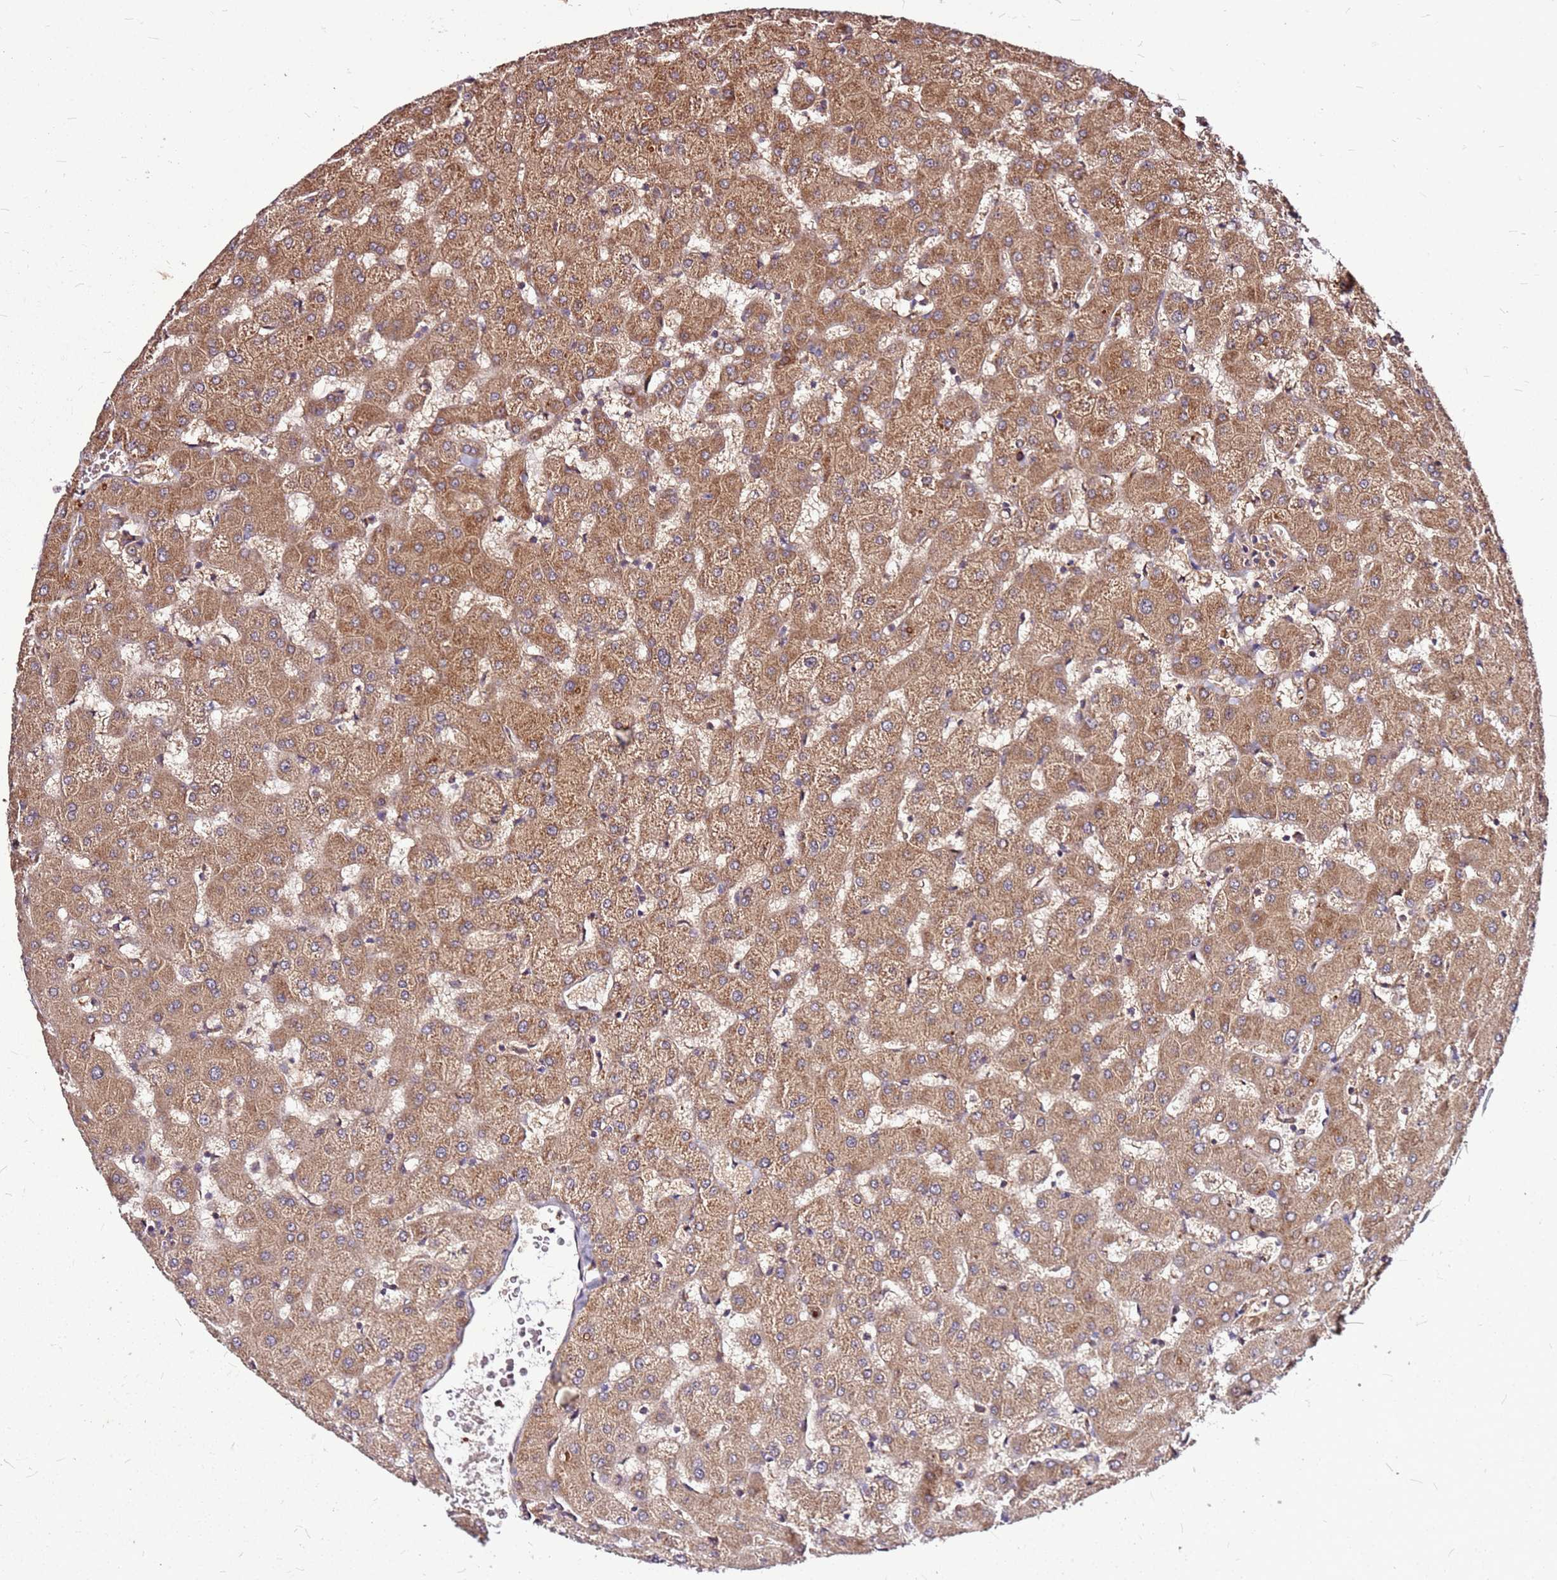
{"staining": {"intensity": "moderate", "quantity": ">75%", "location": "cytoplasmic/membranous"}, "tissue": "liver", "cell_type": "Cholangiocytes", "image_type": "normal", "snomed": [{"axis": "morphology", "description": "Normal tissue, NOS"}, {"axis": "topography", "description": "Liver"}], "caption": "Liver stained with IHC displays moderate cytoplasmic/membranous staining in approximately >75% of cholangiocytes.", "gene": "LYPLAL1", "patient": {"sex": "female", "age": 63}}